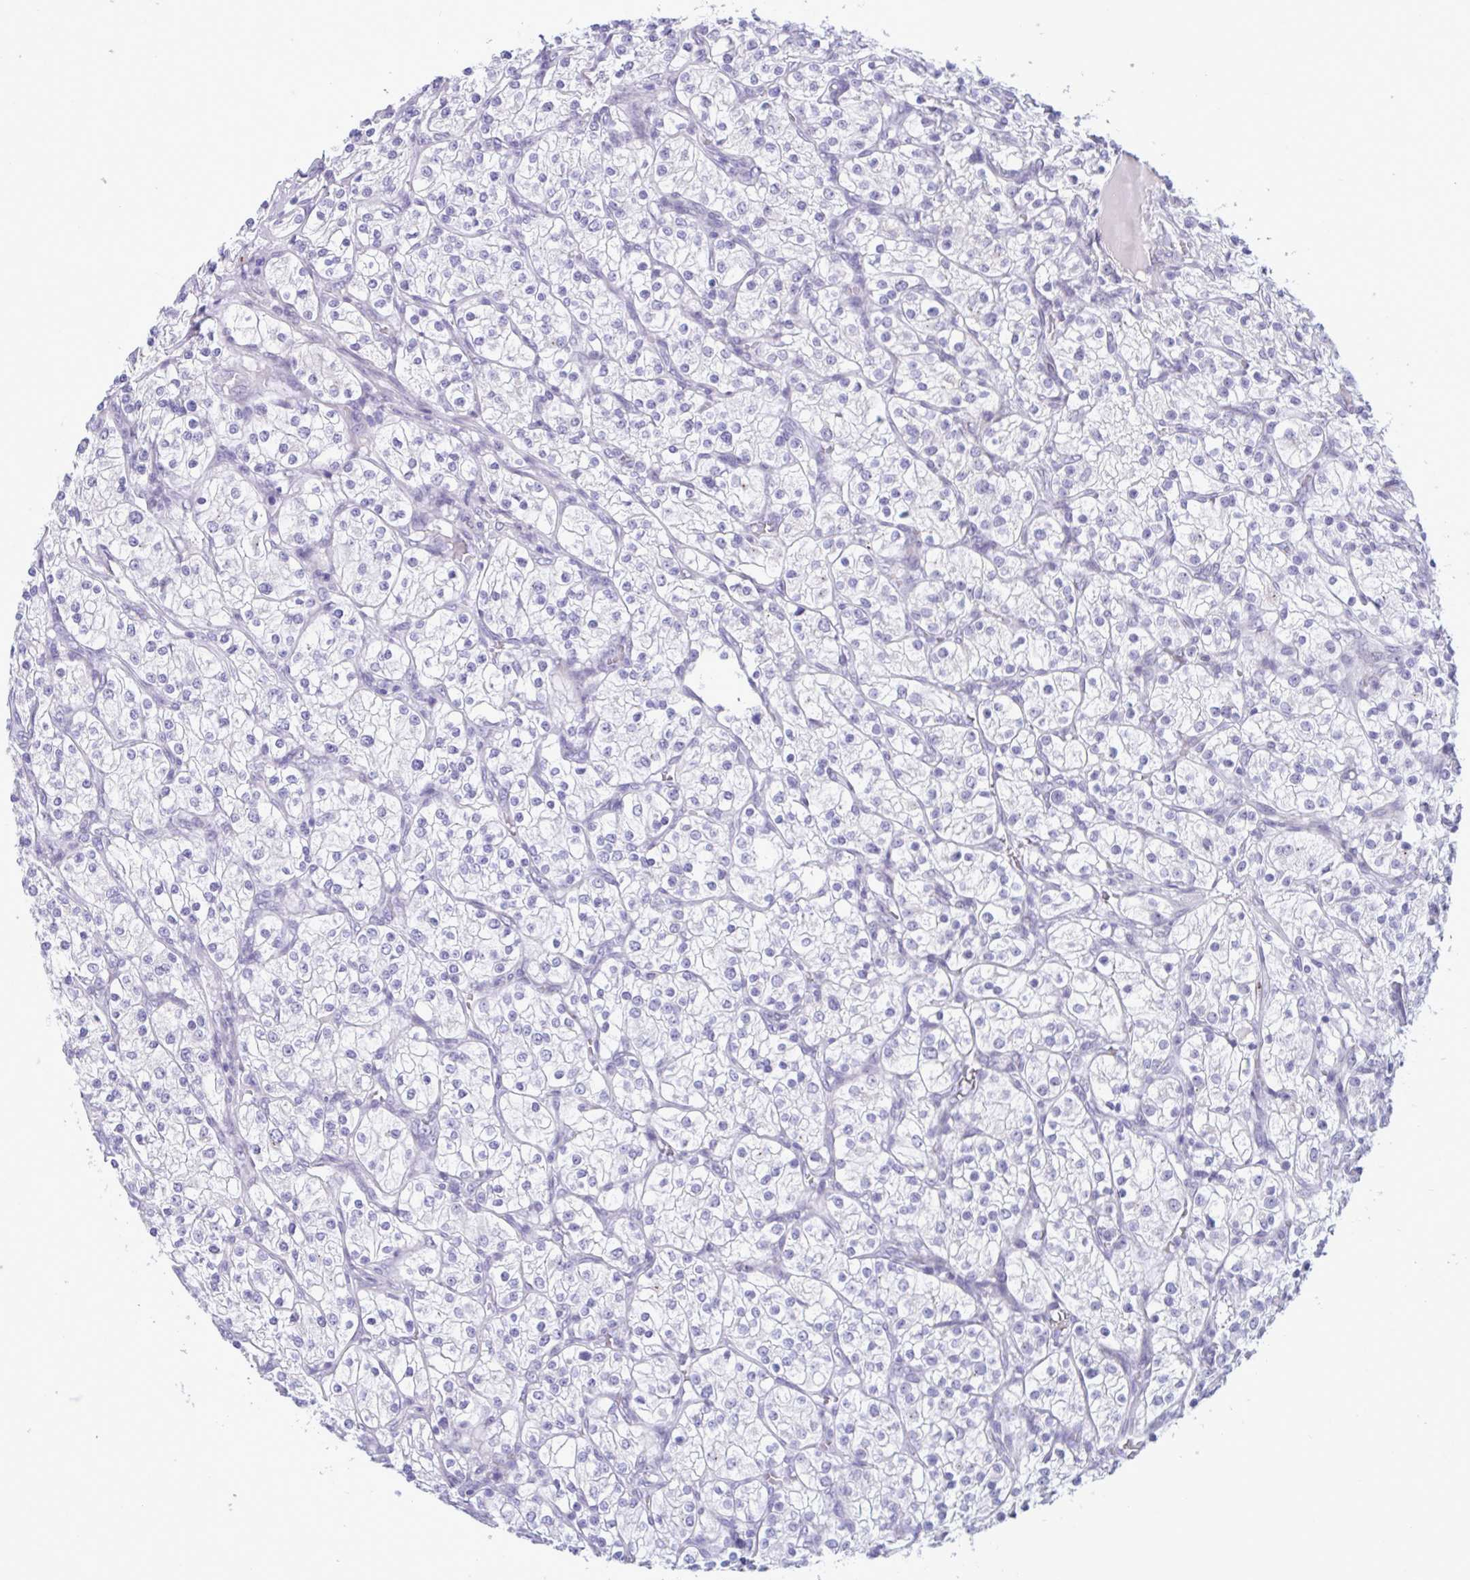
{"staining": {"intensity": "negative", "quantity": "none", "location": "none"}, "tissue": "renal cancer", "cell_type": "Tumor cells", "image_type": "cancer", "snomed": [{"axis": "morphology", "description": "Adenocarcinoma, NOS"}, {"axis": "topography", "description": "Kidney"}], "caption": "Renal adenocarcinoma stained for a protein using immunohistochemistry exhibits no positivity tumor cells.", "gene": "DOCK11", "patient": {"sex": "male", "age": 80}}